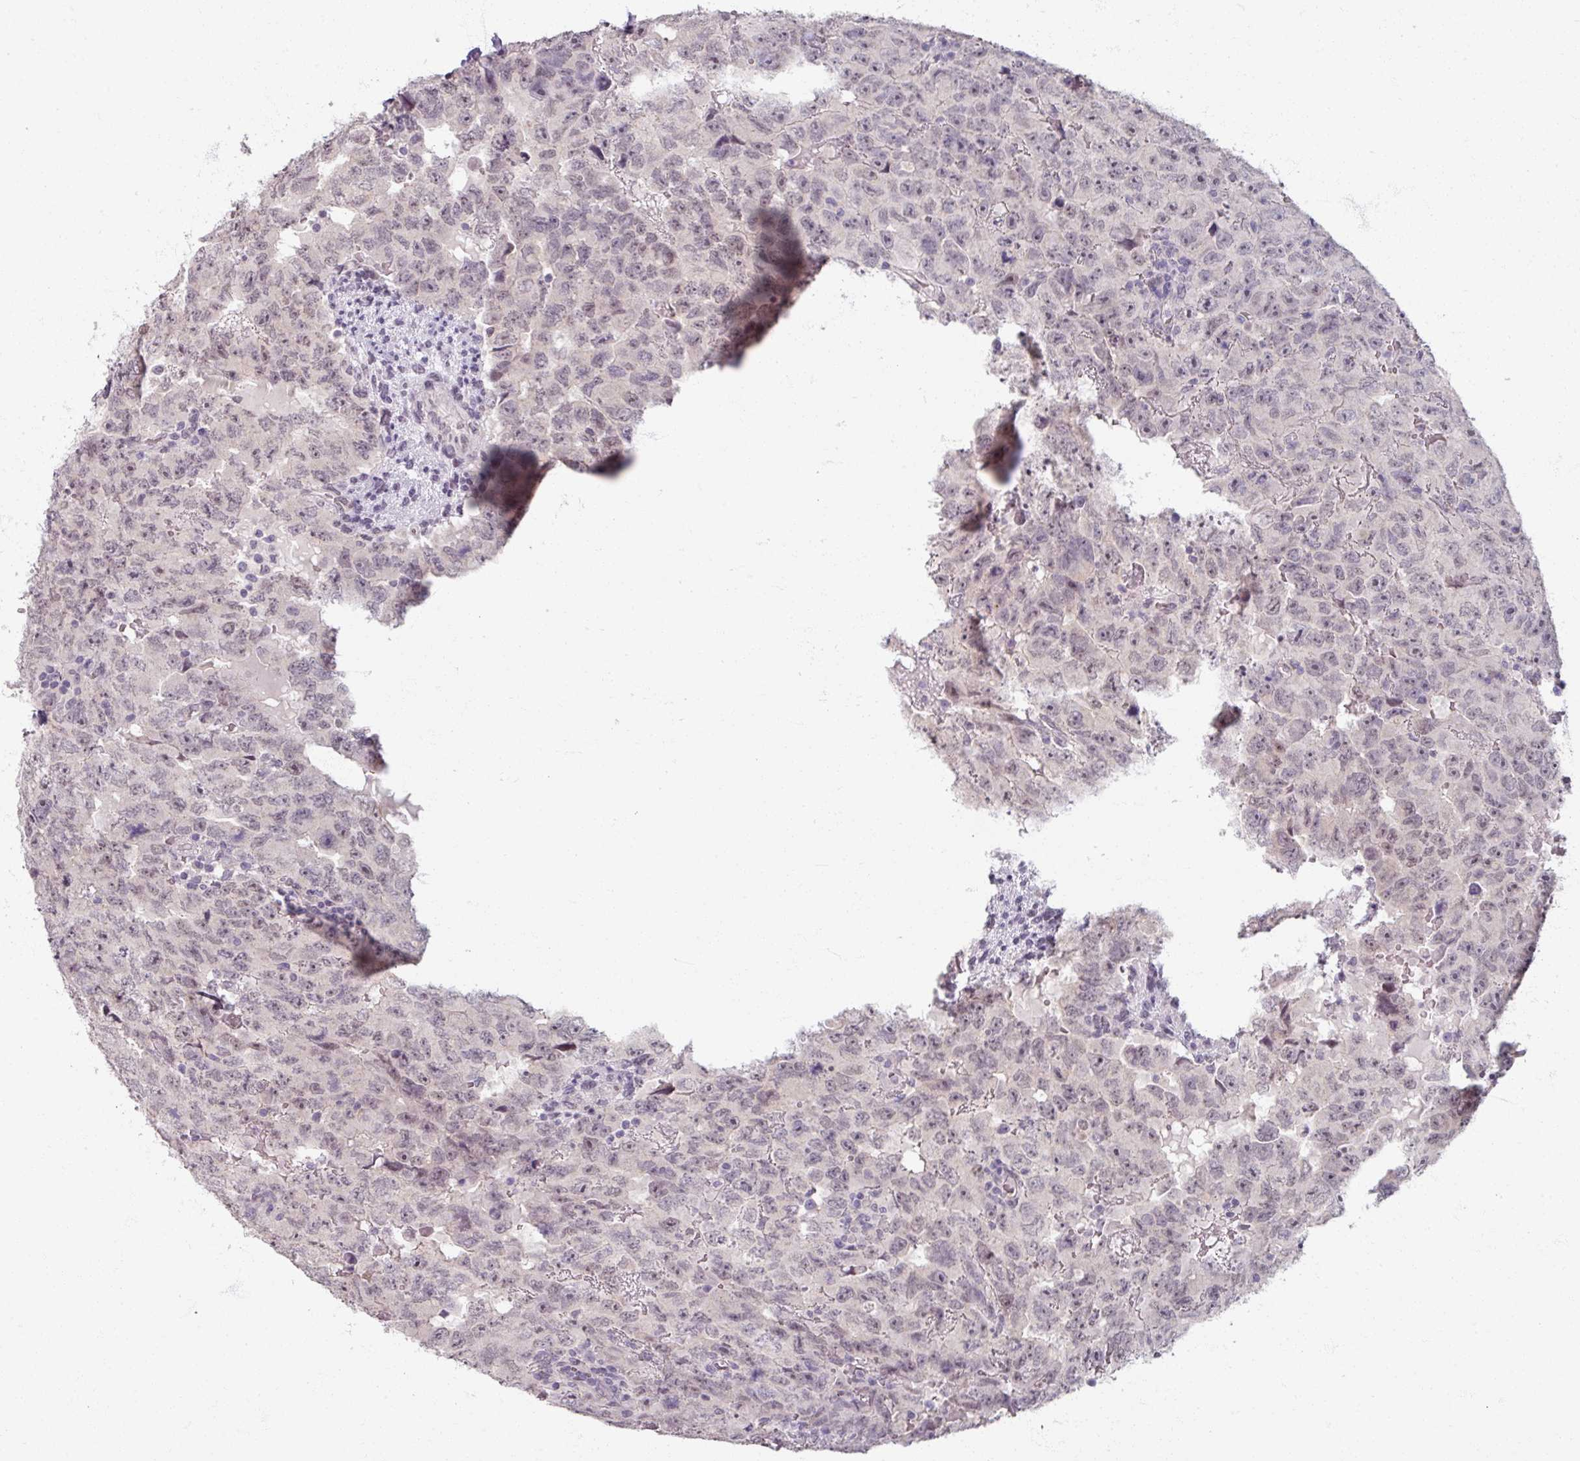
{"staining": {"intensity": "negative", "quantity": "none", "location": "none"}, "tissue": "testis cancer", "cell_type": "Tumor cells", "image_type": "cancer", "snomed": [{"axis": "morphology", "description": "Carcinoma, Embryonal, NOS"}, {"axis": "topography", "description": "Testis"}], "caption": "This image is of testis cancer (embryonal carcinoma) stained with immunohistochemistry (IHC) to label a protein in brown with the nuclei are counter-stained blue. There is no expression in tumor cells.", "gene": "SOX11", "patient": {"sex": "male", "age": 24}}